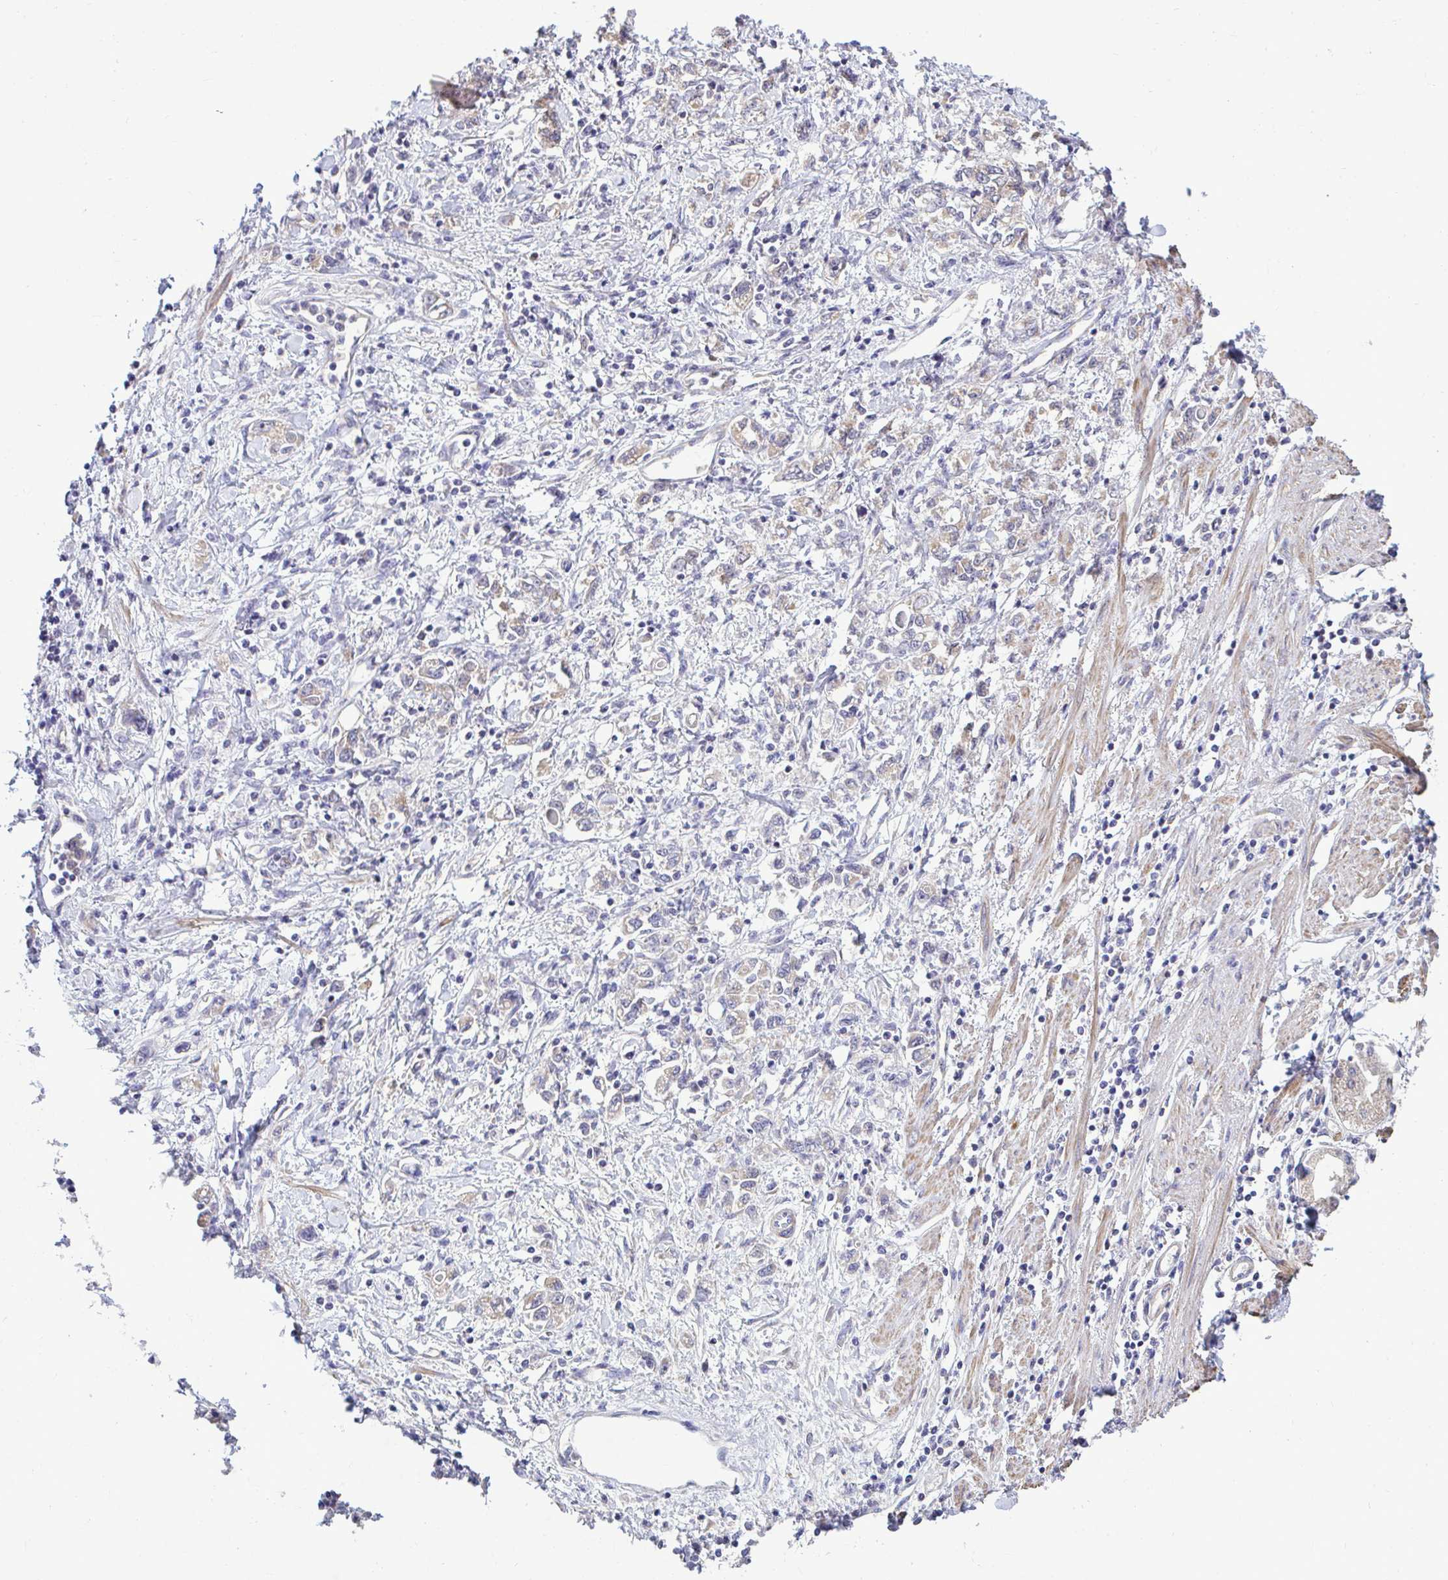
{"staining": {"intensity": "weak", "quantity": "25%-75%", "location": "cytoplasmic/membranous"}, "tissue": "stomach cancer", "cell_type": "Tumor cells", "image_type": "cancer", "snomed": [{"axis": "morphology", "description": "Adenocarcinoma, NOS"}, {"axis": "topography", "description": "Stomach"}], "caption": "Protein staining exhibits weak cytoplasmic/membranous expression in about 25%-75% of tumor cells in stomach adenocarcinoma. Nuclei are stained in blue.", "gene": "SARS2", "patient": {"sex": "female", "age": 76}}